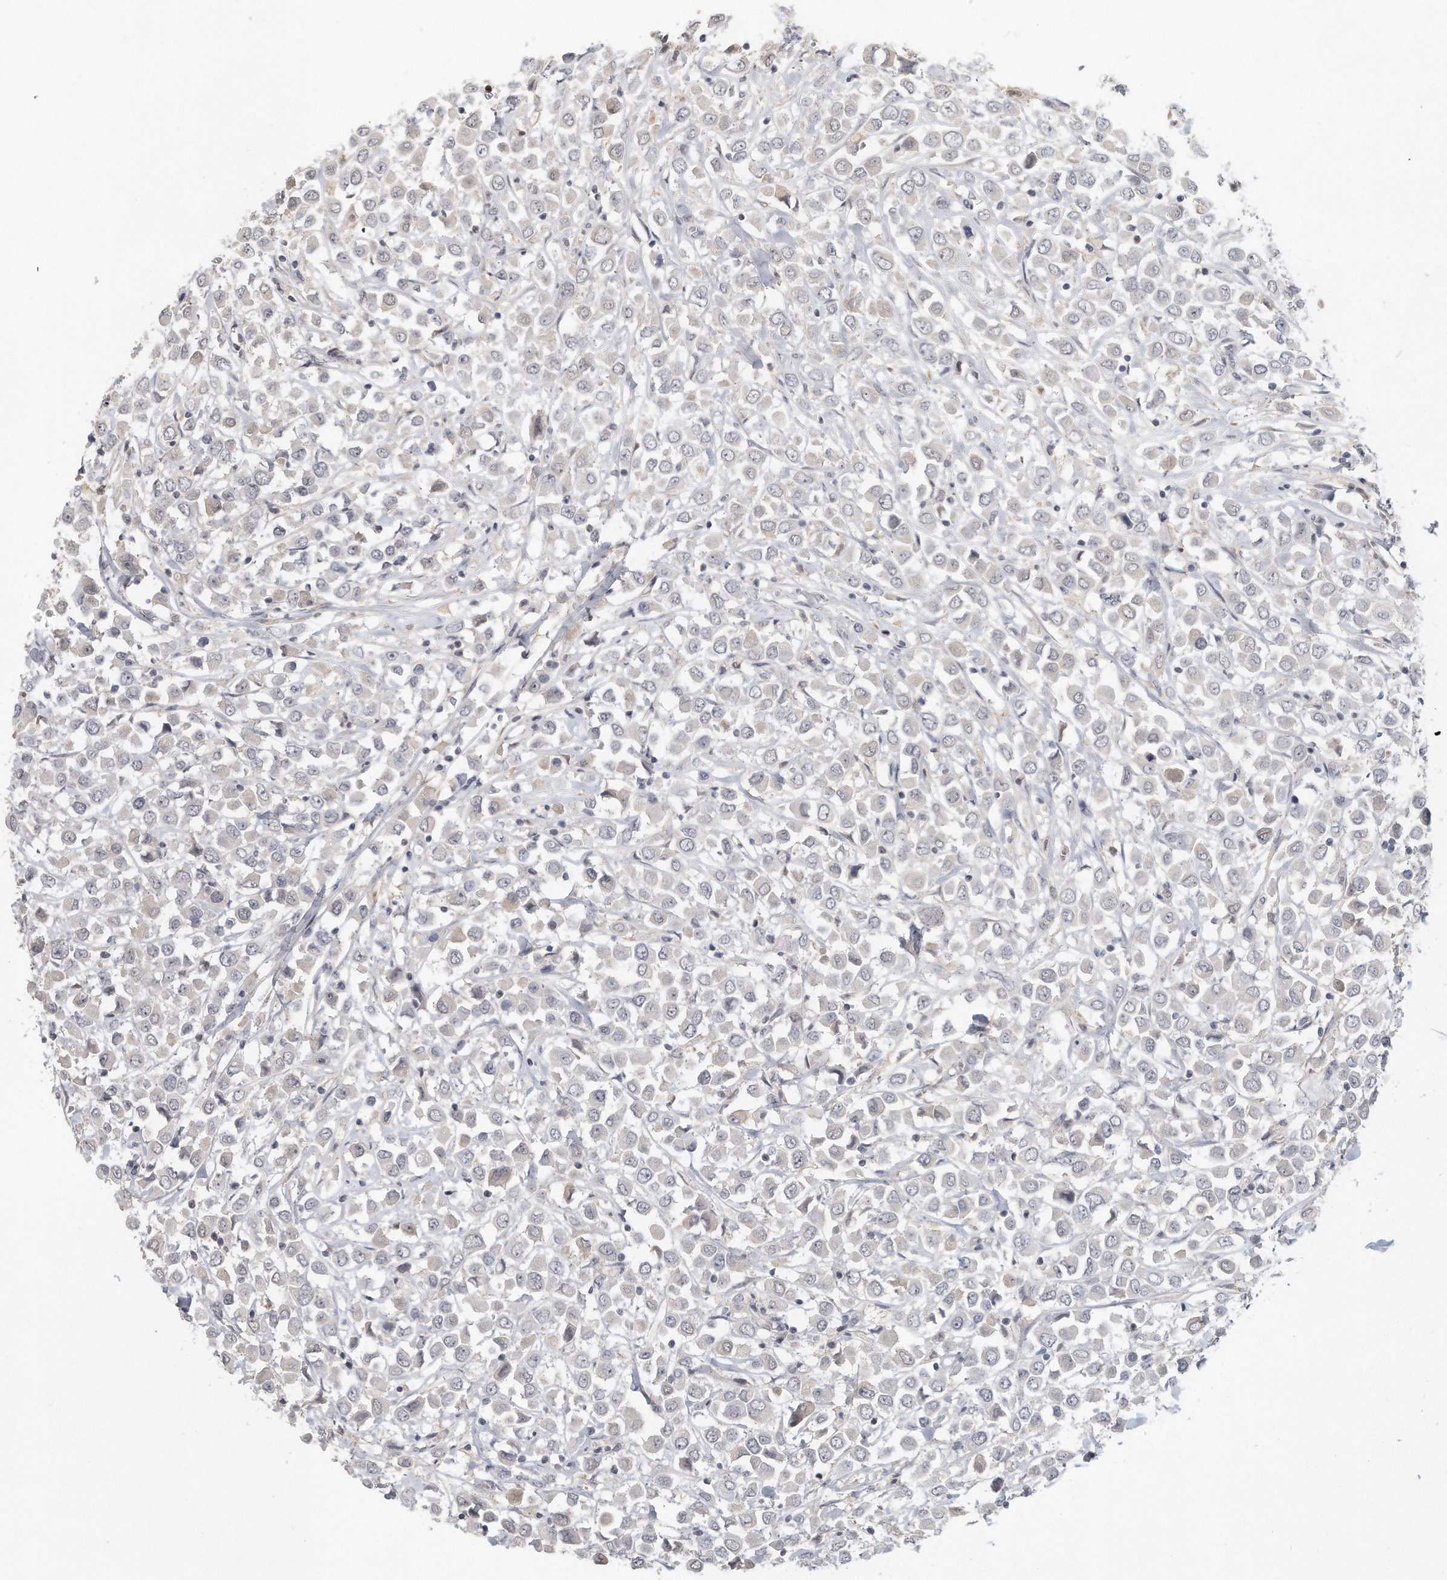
{"staining": {"intensity": "negative", "quantity": "none", "location": "none"}, "tissue": "breast cancer", "cell_type": "Tumor cells", "image_type": "cancer", "snomed": [{"axis": "morphology", "description": "Duct carcinoma"}, {"axis": "topography", "description": "Breast"}], "caption": "DAB immunohistochemical staining of breast cancer reveals no significant staining in tumor cells.", "gene": "DDX43", "patient": {"sex": "female", "age": 61}}